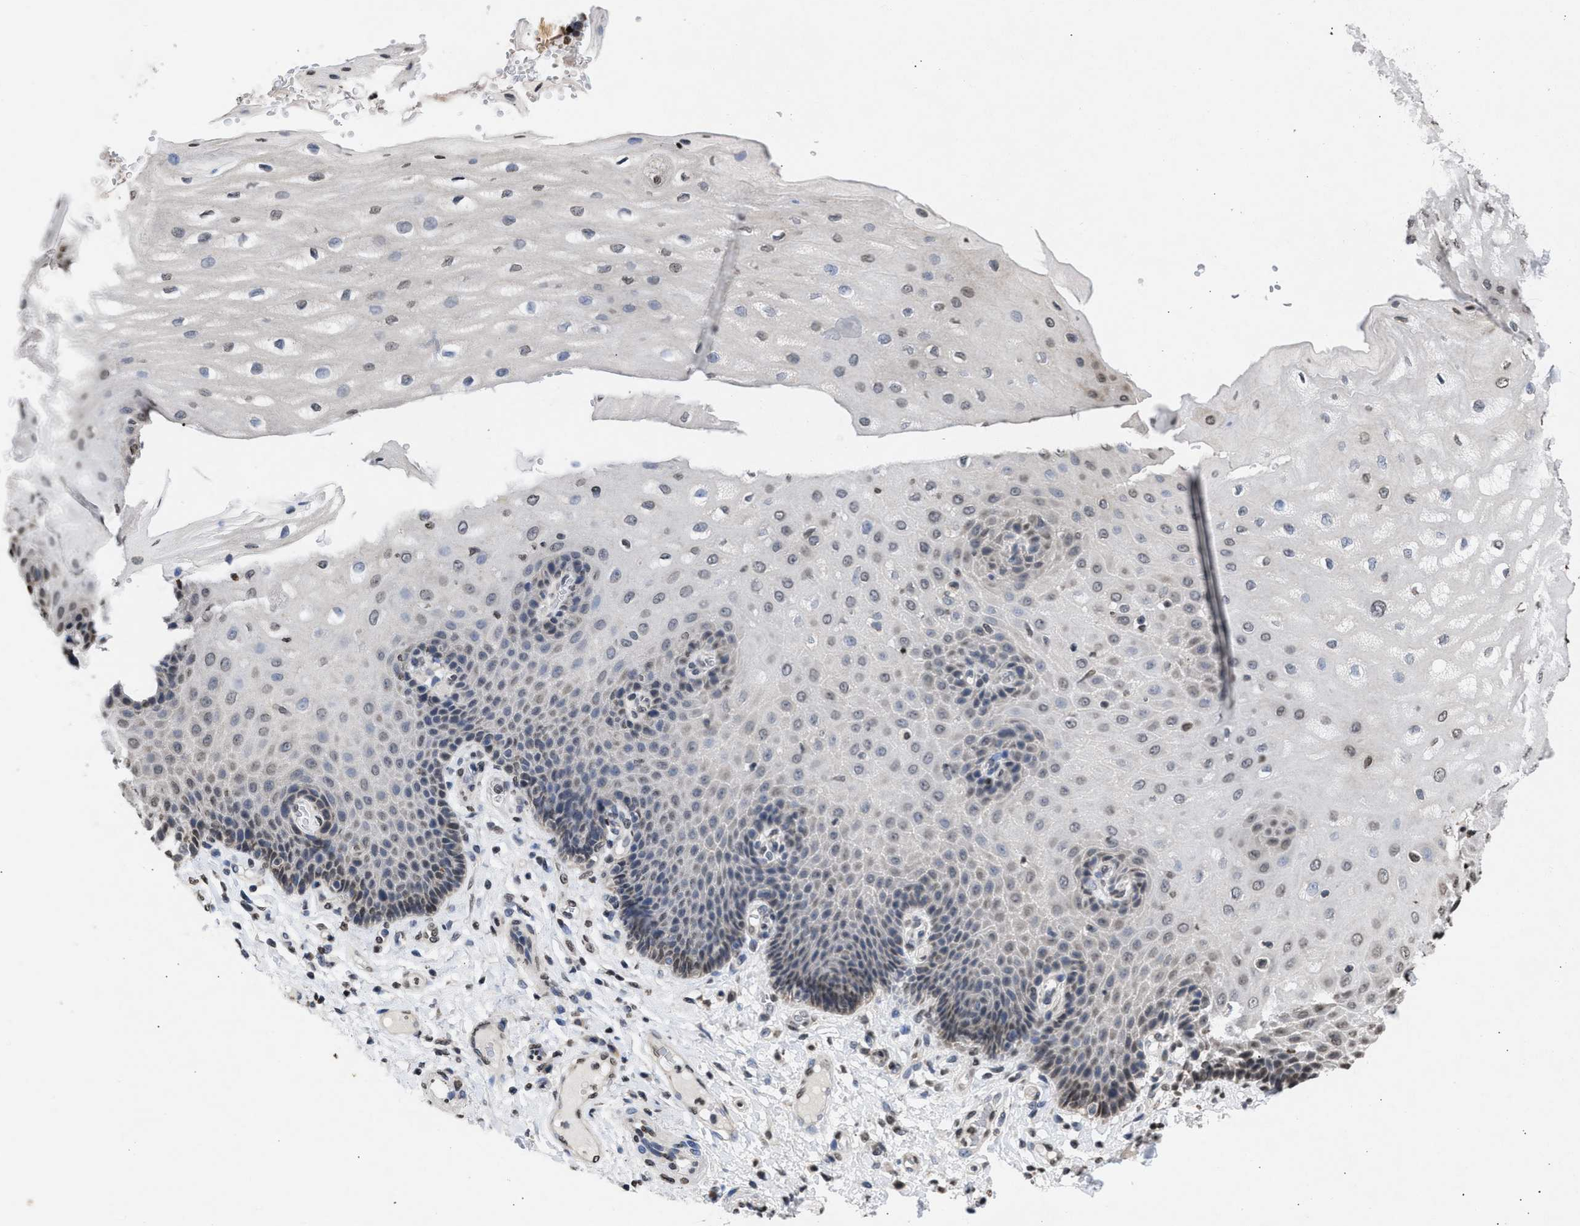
{"staining": {"intensity": "weak", "quantity": "<25%", "location": "nuclear"}, "tissue": "esophagus", "cell_type": "Squamous epithelial cells", "image_type": "normal", "snomed": [{"axis": "morphology", "description": "Normal tissue, NOS"}, {"axis": "topography", "description": "Esophagus"}], "caption": "High power microscopy photomicrograph of an immunohistochemistry (IHC) photomicrograph of unremarkable esophagus, revealing no significant positivity in squamous epithelial cells.", "gene": "NUP35", "patient": {"sex": "male", "age": 54}}